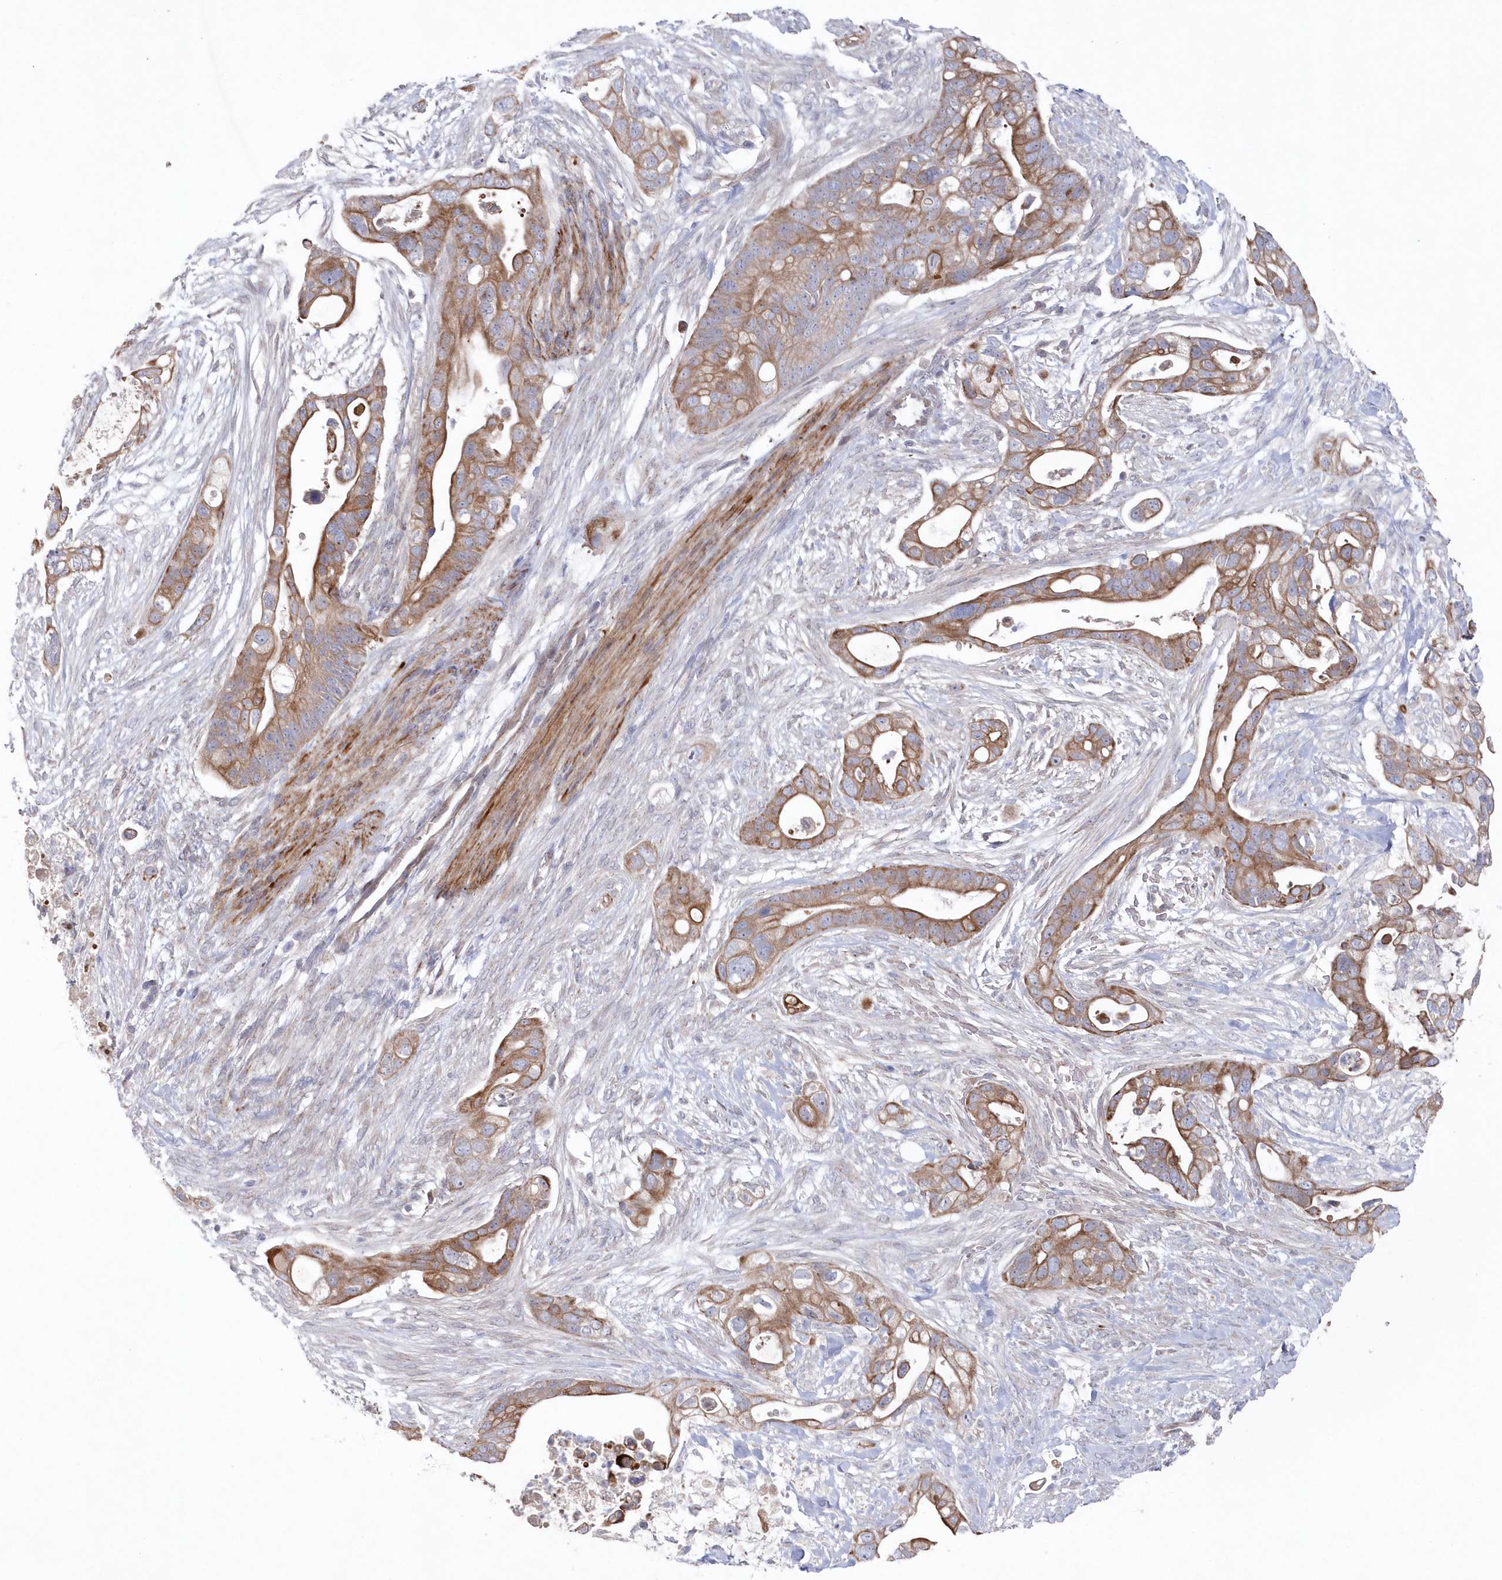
{"staining": {"intensity": "moderate", "quantity": ">75%", "location": "cytoplasmic/membranous"}, "tissue": "pancreatic cancer", "cell_type": "Tumor cells", "image_type": "cancer", "snomed": [{"axis": "morphology", "description": "Adenocarcinoma, NOS"}, {"axis": "topography", "description": "Pancreas"}], "caption": "Protein expression analysis of human pancreatic cancer (adenocarcinoma) reveals moderate cytoplasmic/membranous expression in about >75% of tumor cells.", "gene": "KIAA1586", "patient": {"sex": "male", "age": 53}}